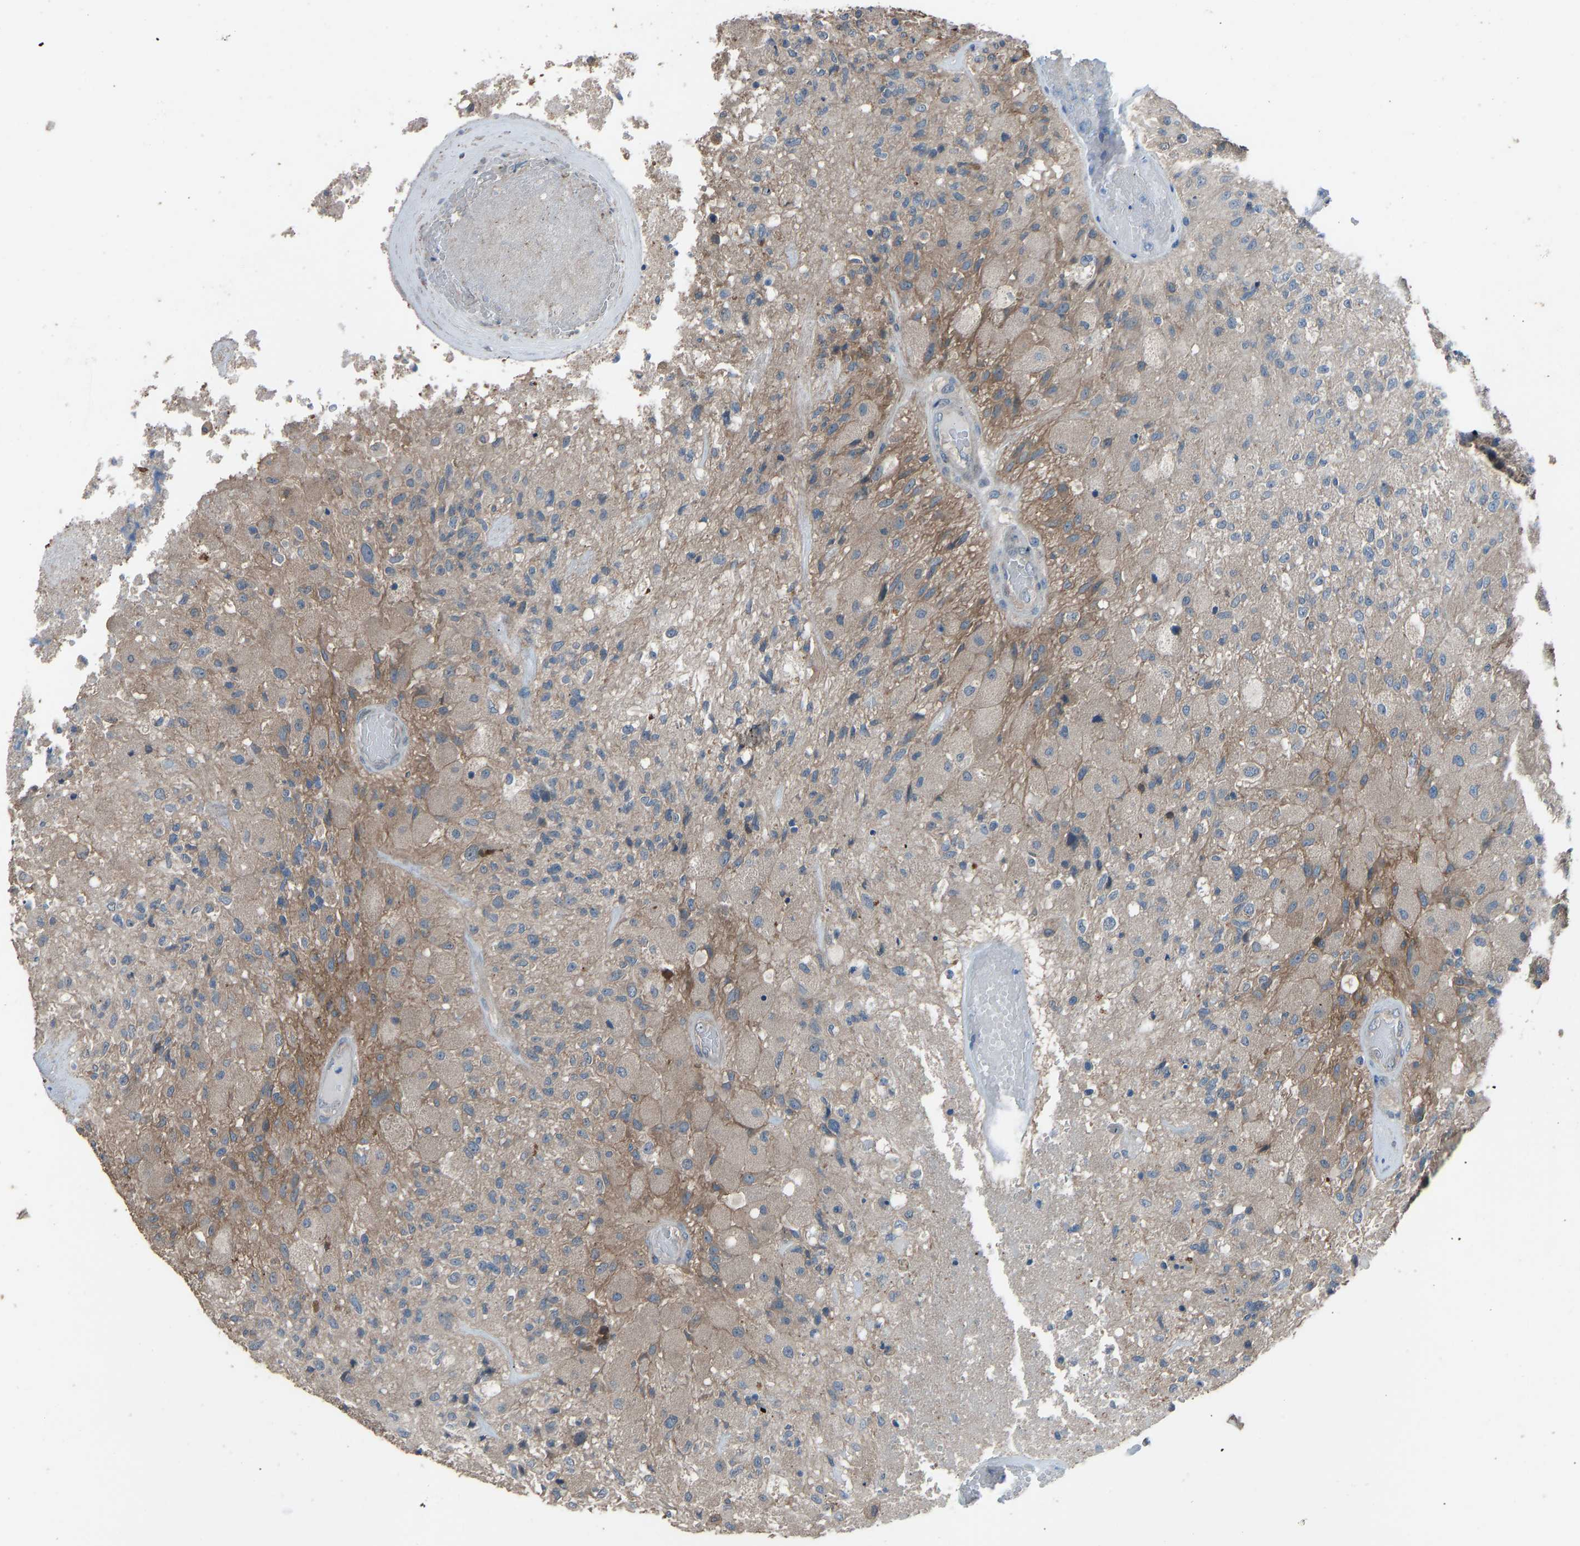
{"staining": {"intensity": "weak", "quantity": "25%-75%", "location": "cytoplasmic/membranous"}, "tissue": "glioma", "cell_type": "Tumor cells", "image_type": "cancer", "snomed": [{"axis": "morphology", "description": "Normal tissue, NOS"}, {"axis": "morphology", "description": "Glioma, malignant, High grade"}, {"axis": "topography", "description": "Cerebral cortex"}], "caption": "Human glioma stained with a protein marker demonstrates weak staining in tumor cells.", "gene": "SLC43A1", "patient": {"sex": "male", "age": 77}}